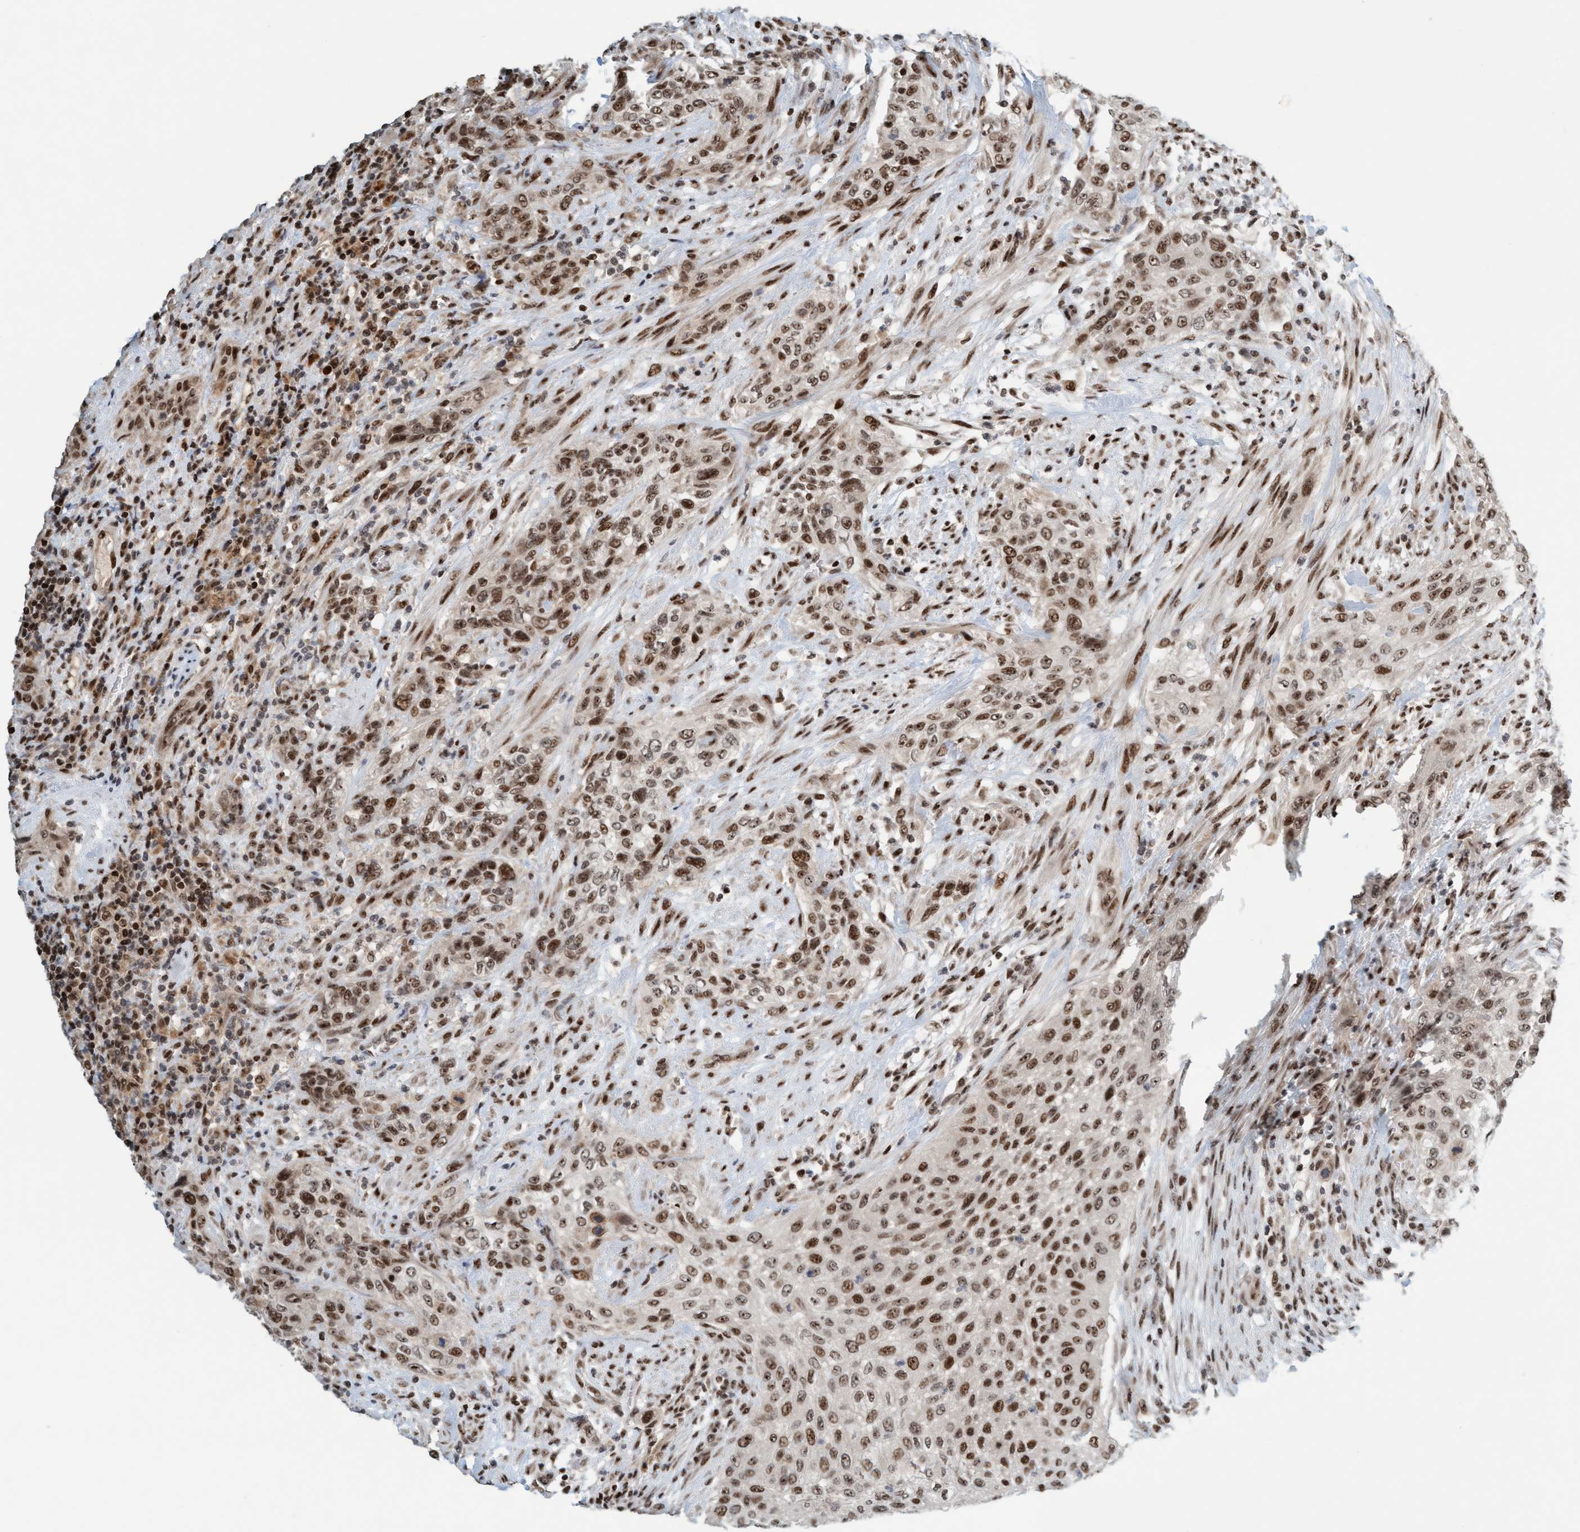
{"staining": {"intensity": "strong", "quantity": ">75%", "location": "nuclear"}, "tissue": "urothelial cancer", "cell_type": "Tumor cells", "image_type": "cancer", "snomed": [{"axis": "morphology", "description": "Urothelial carcinoma, Low grade"}, {"axis": "morphology", "description": "Urothelial carcinoma, High grade"}, {"axis": "topography", "description": "Urinary bladder"}], "caption": "Low-grade urothelial carcinoma tissue displays strong nuclear expression in approximately >75% of tumor cells The protein of interest is shown in brown color, while the nuclei are stained blue.", "gene": "SMCR8", "patient": {"sex": "male", "age": 35}}